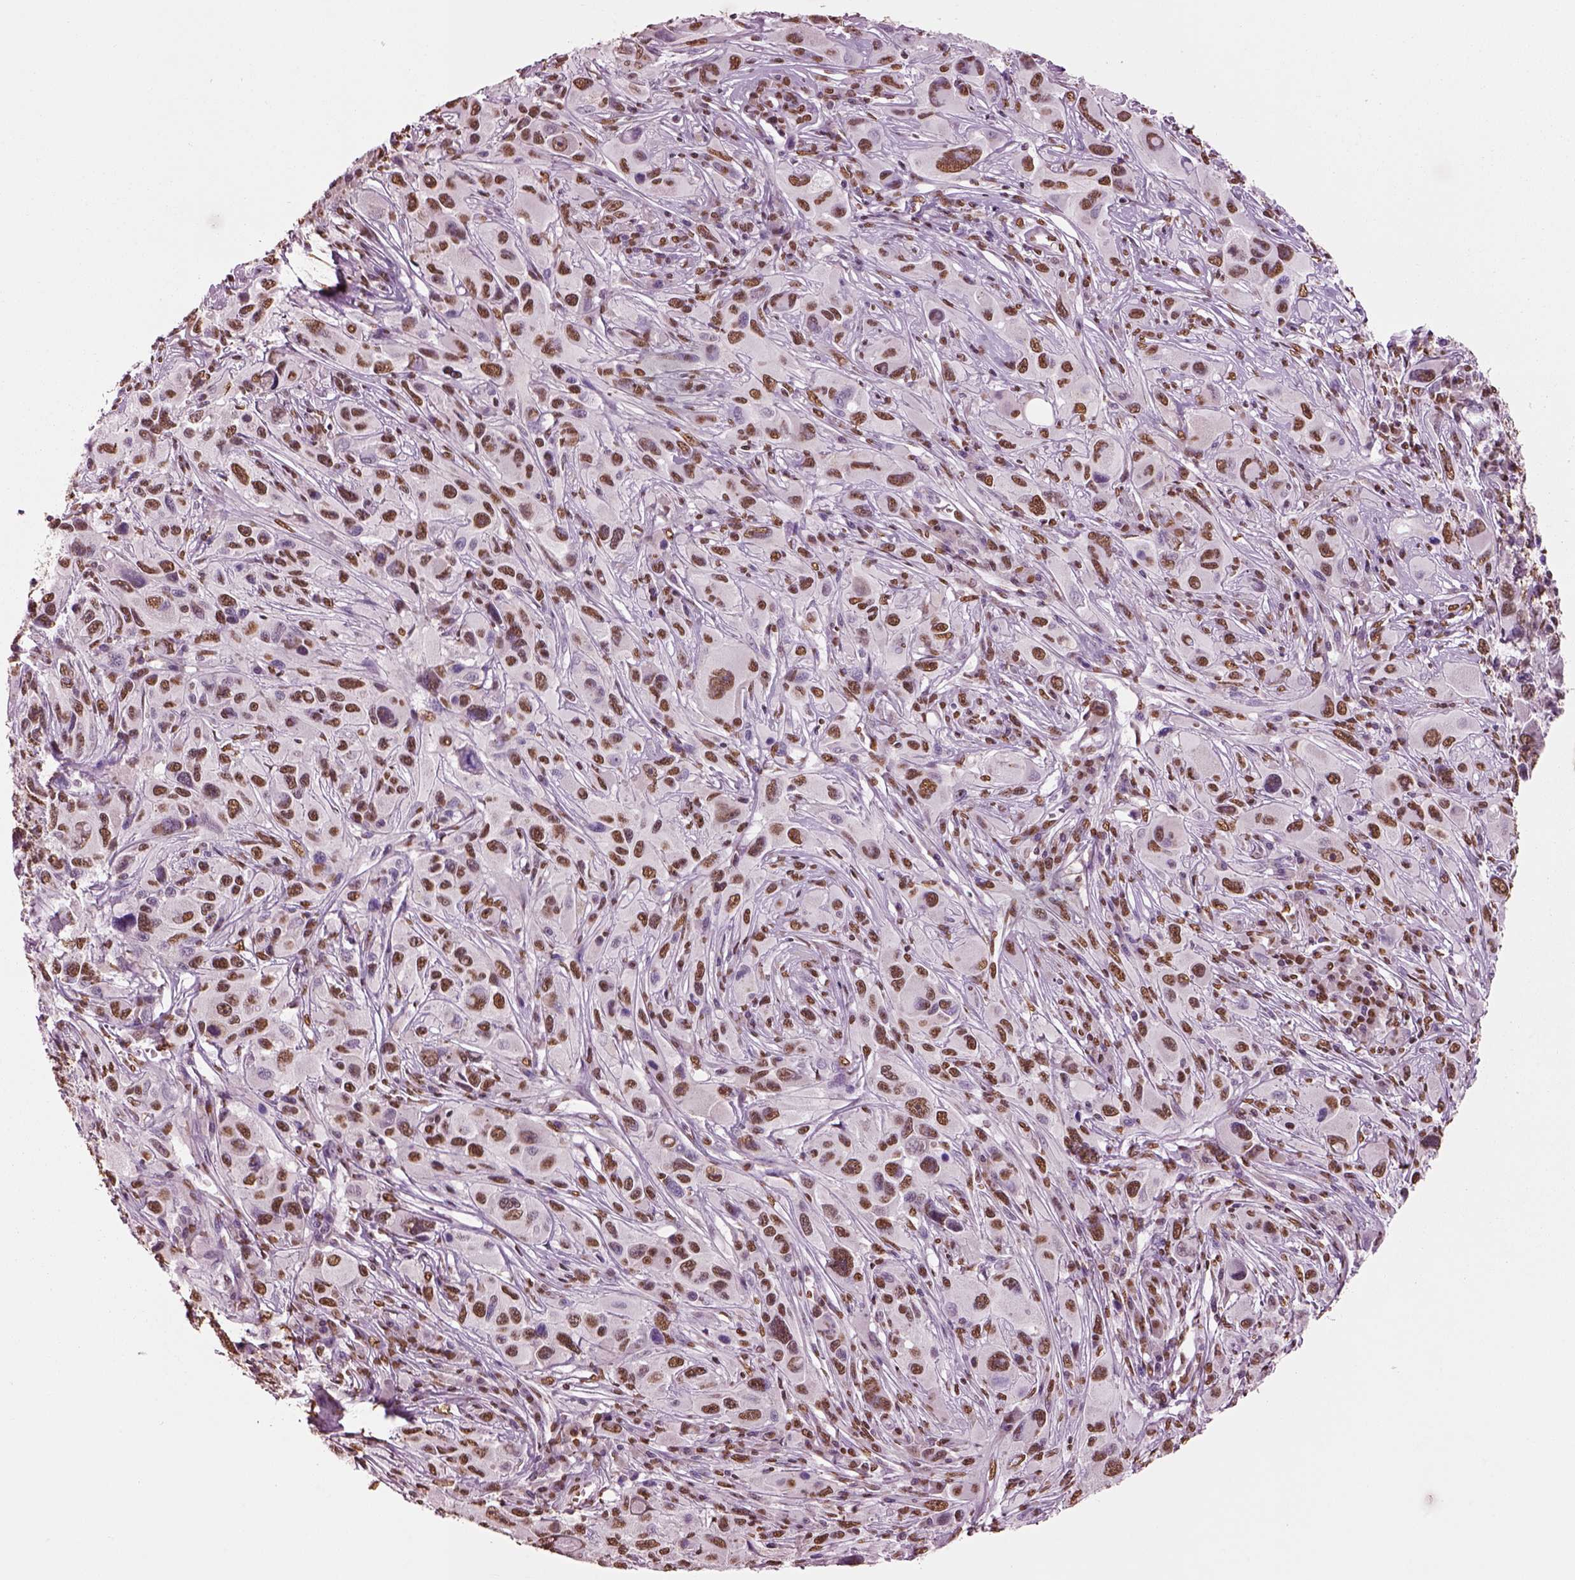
{"staining": {"intensity": "moderate", "quantity": ">75%", "location": "nuclear"}, "tissue": "melanoma", "cell_type": "Tumor cells", "image_type": "cancer", "snomed": [{"axis": "morphology", "description": "Malignant melanoma, NOS"}, {"axis": "topography", "description": "Skin"}], "caption": "Immunohistochemical staining of melanoma reveals medium levels of moderate nuclear expression in approximately >75% of tumor cells. The staining was performed using DAB (3,3'-diaminobenzidine) to visualize the protein expression in brown, while the nuclei were stained in blue with hematoxylin (Magnification: 20x).", "gene": "DDX3X", "patient": {"sex": "male", "age": 53}}